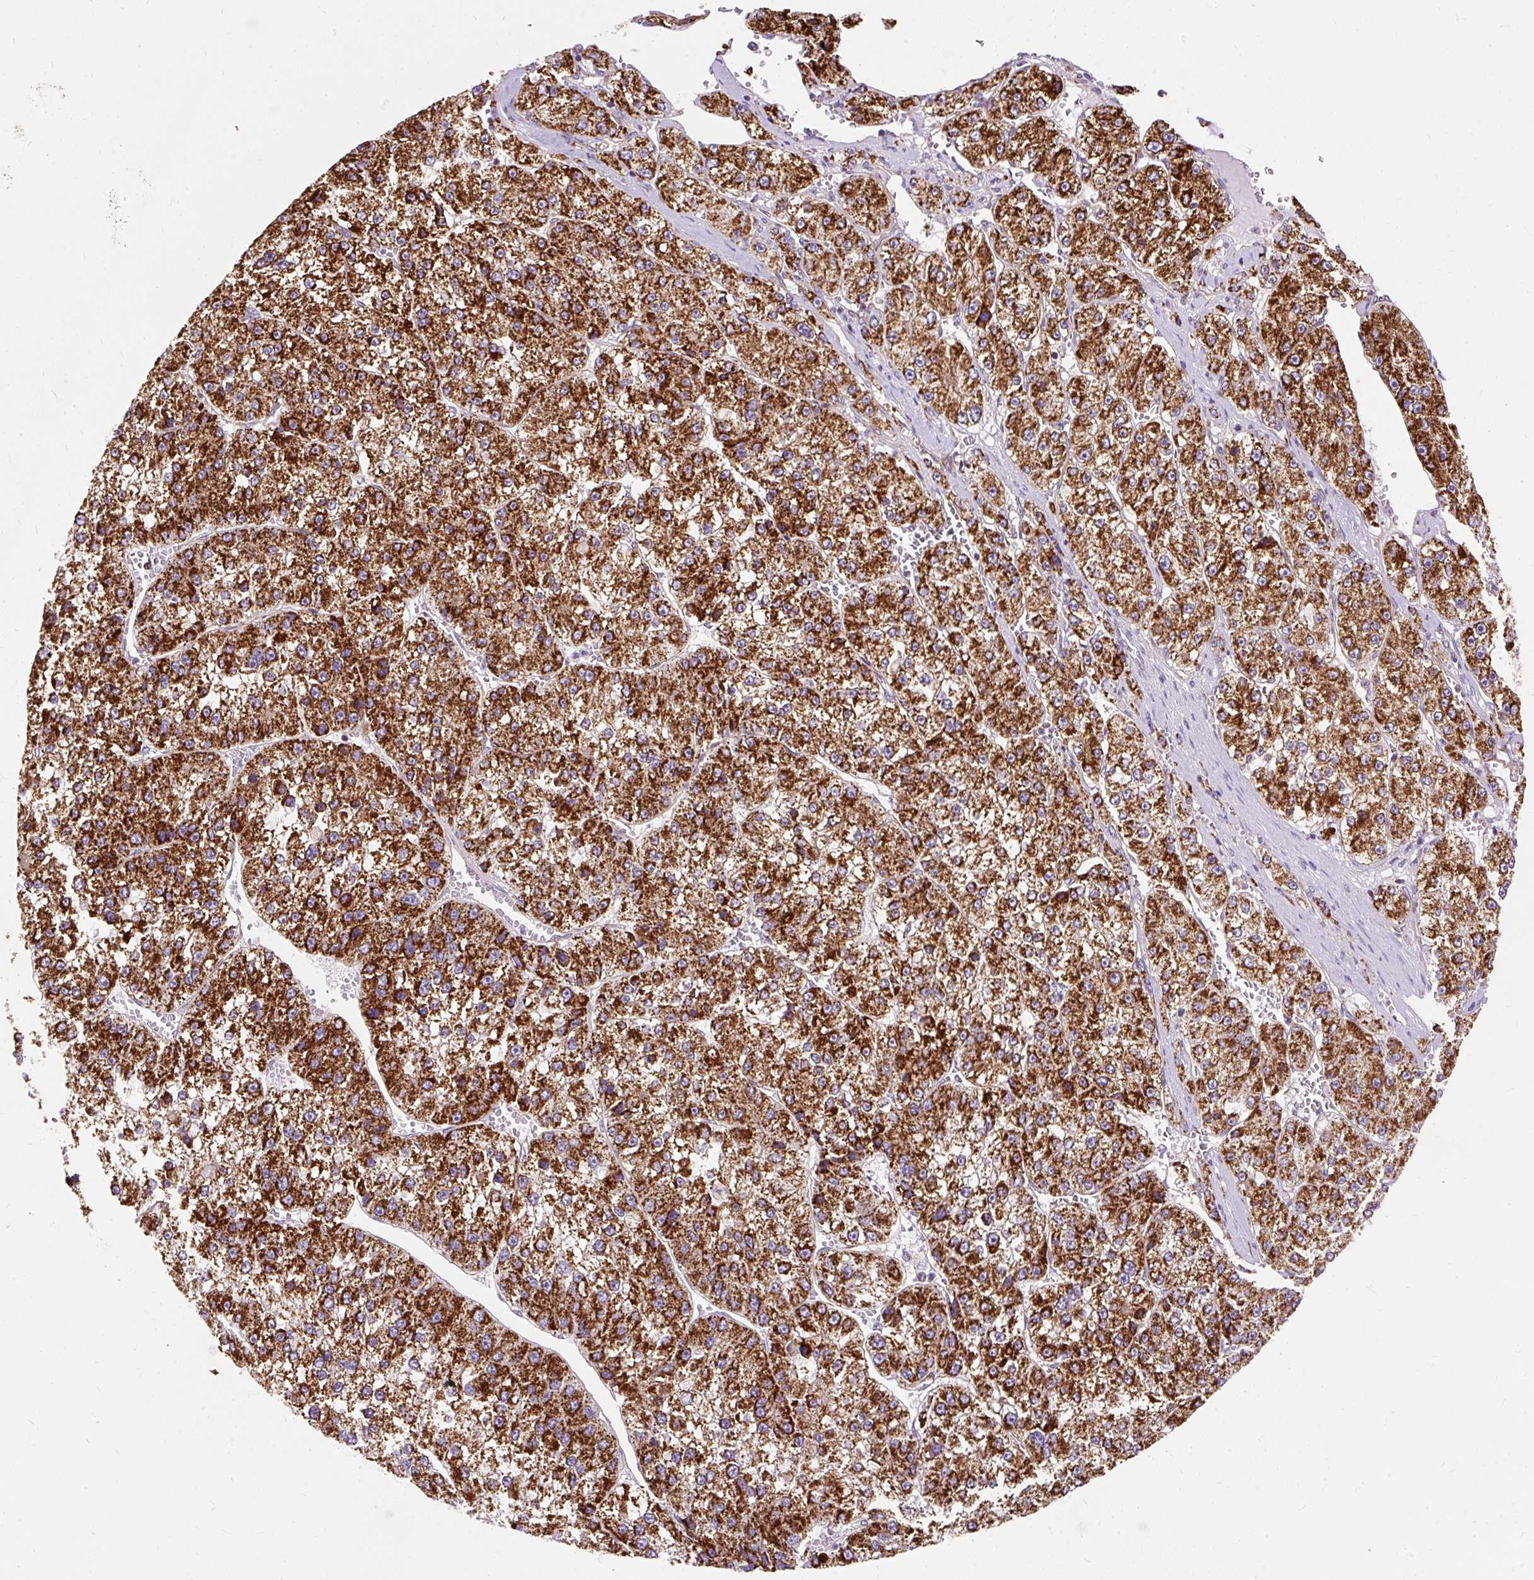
{"staining": {"intensity": "strong", "quantity": ">75%", "location": "cytoplasmic/membranous"}, "tissue": "liver cancer", "cell_type": "Tumor cells", "image_type": "cancer", "snomed": [{"axis": "morphology", "description": "Carcinoma, Hepatocellular, NOS"}, {"axis": "topography", "description": "Liver"}], "caption": "Liver cancer (hepatocellular carcinoma) was stained to show a protein in brown. There is high levels of strong cytoplasmic/membranous expression in approximately >75% of tumor cells. Nuclei are stained in blue.", "gene": "CEP290", "patient": {"sex": "female", "age": 73}}